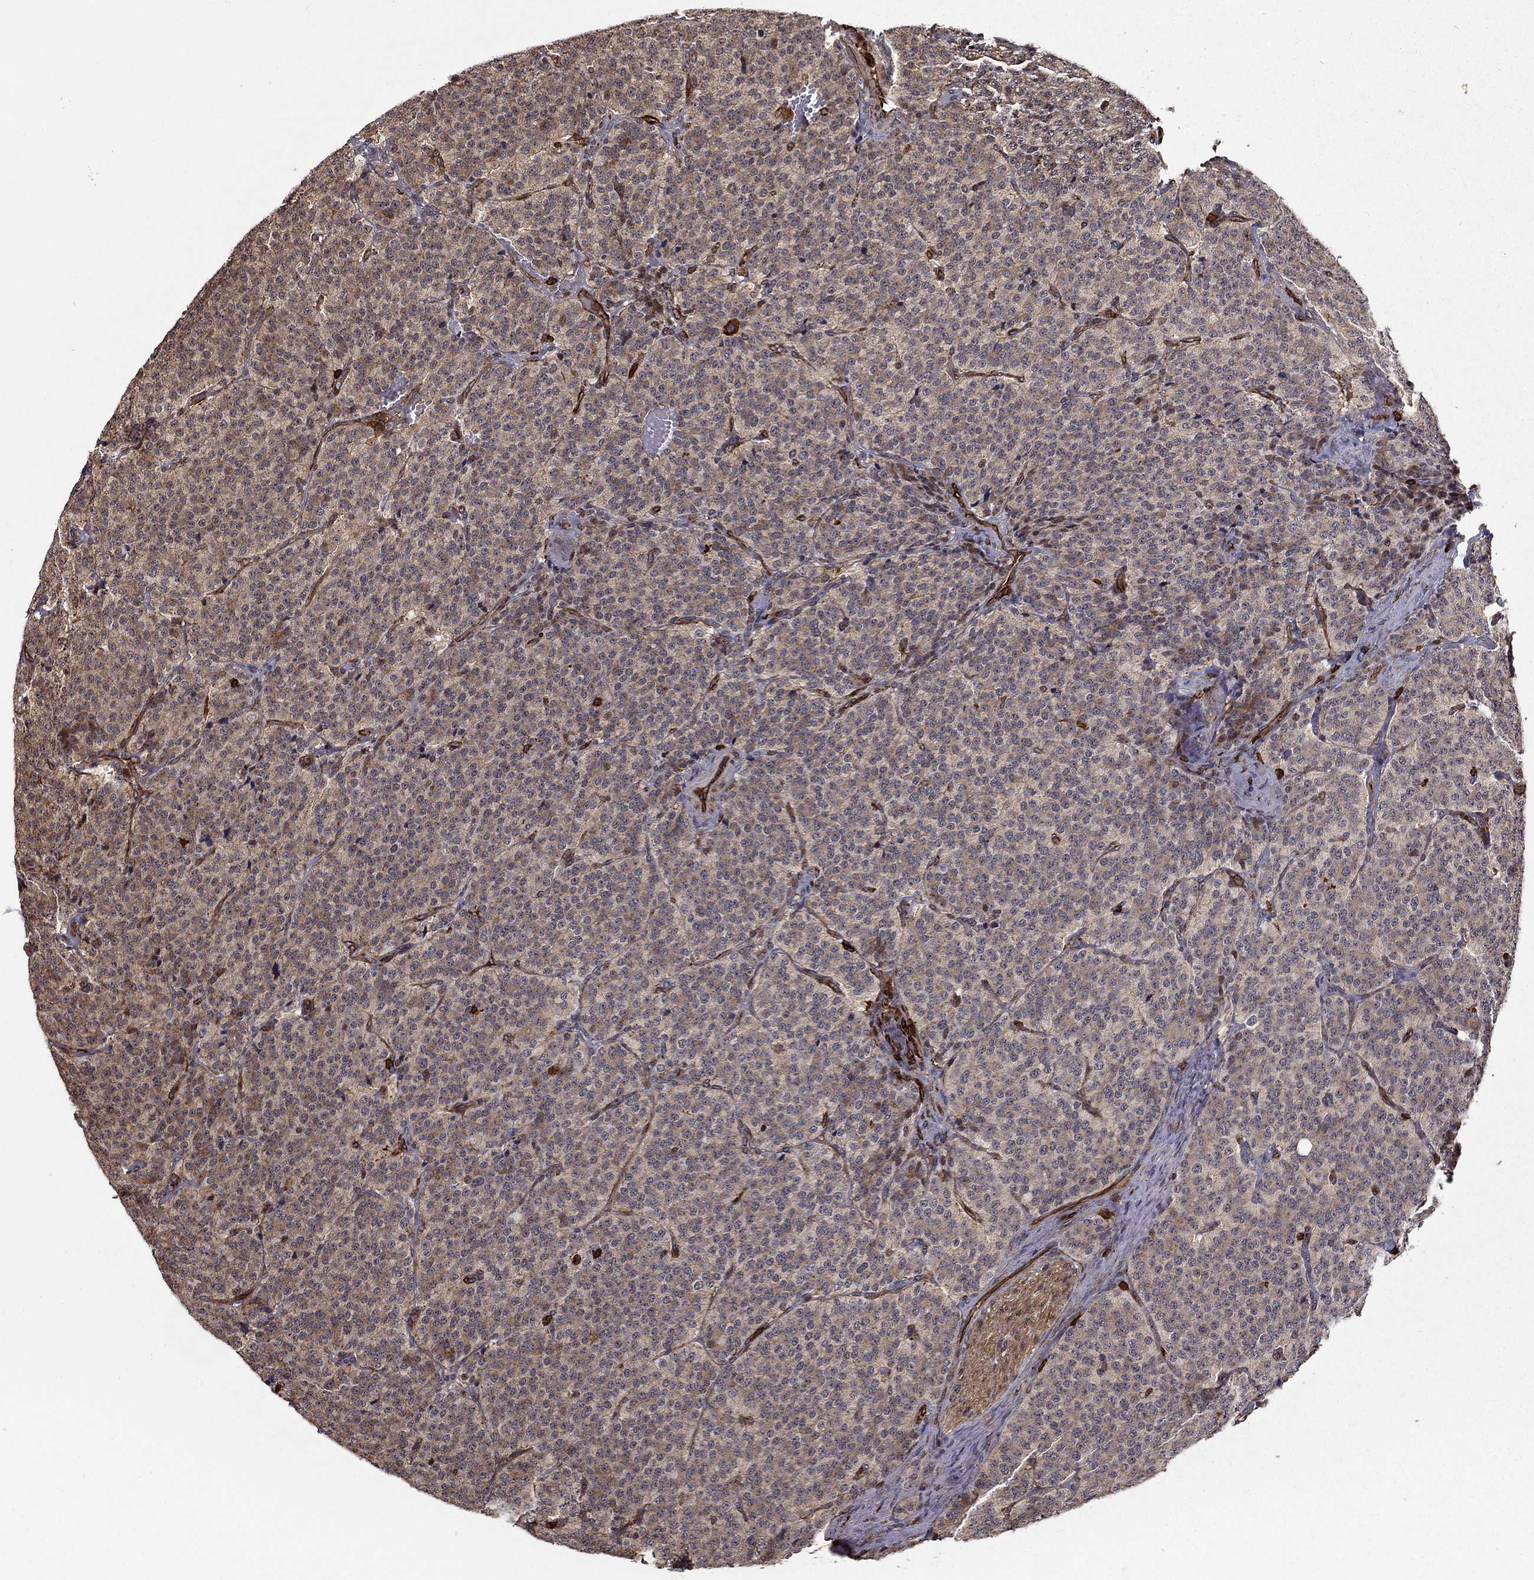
{"staining": {"intensity": "weak", "quantity": "25%-75%", "location": "cytoplasmic/membranous"}, "tissue": "carcinoid", "cell_type": "Tumor cells", "image_type": "cancer", "snomed": [{"axis": "morphology", "description": "Carcinoid, malignant, NOS"}, {"axis": "topography", "description": "Small intestine"}], "caption": "Carcinoid (malignant) stained for a protein shows weak cytoplasmic/membranous positivity in tumor cells.", "gene": "ADM", "patient": {"sex": "female", "age": 58}}